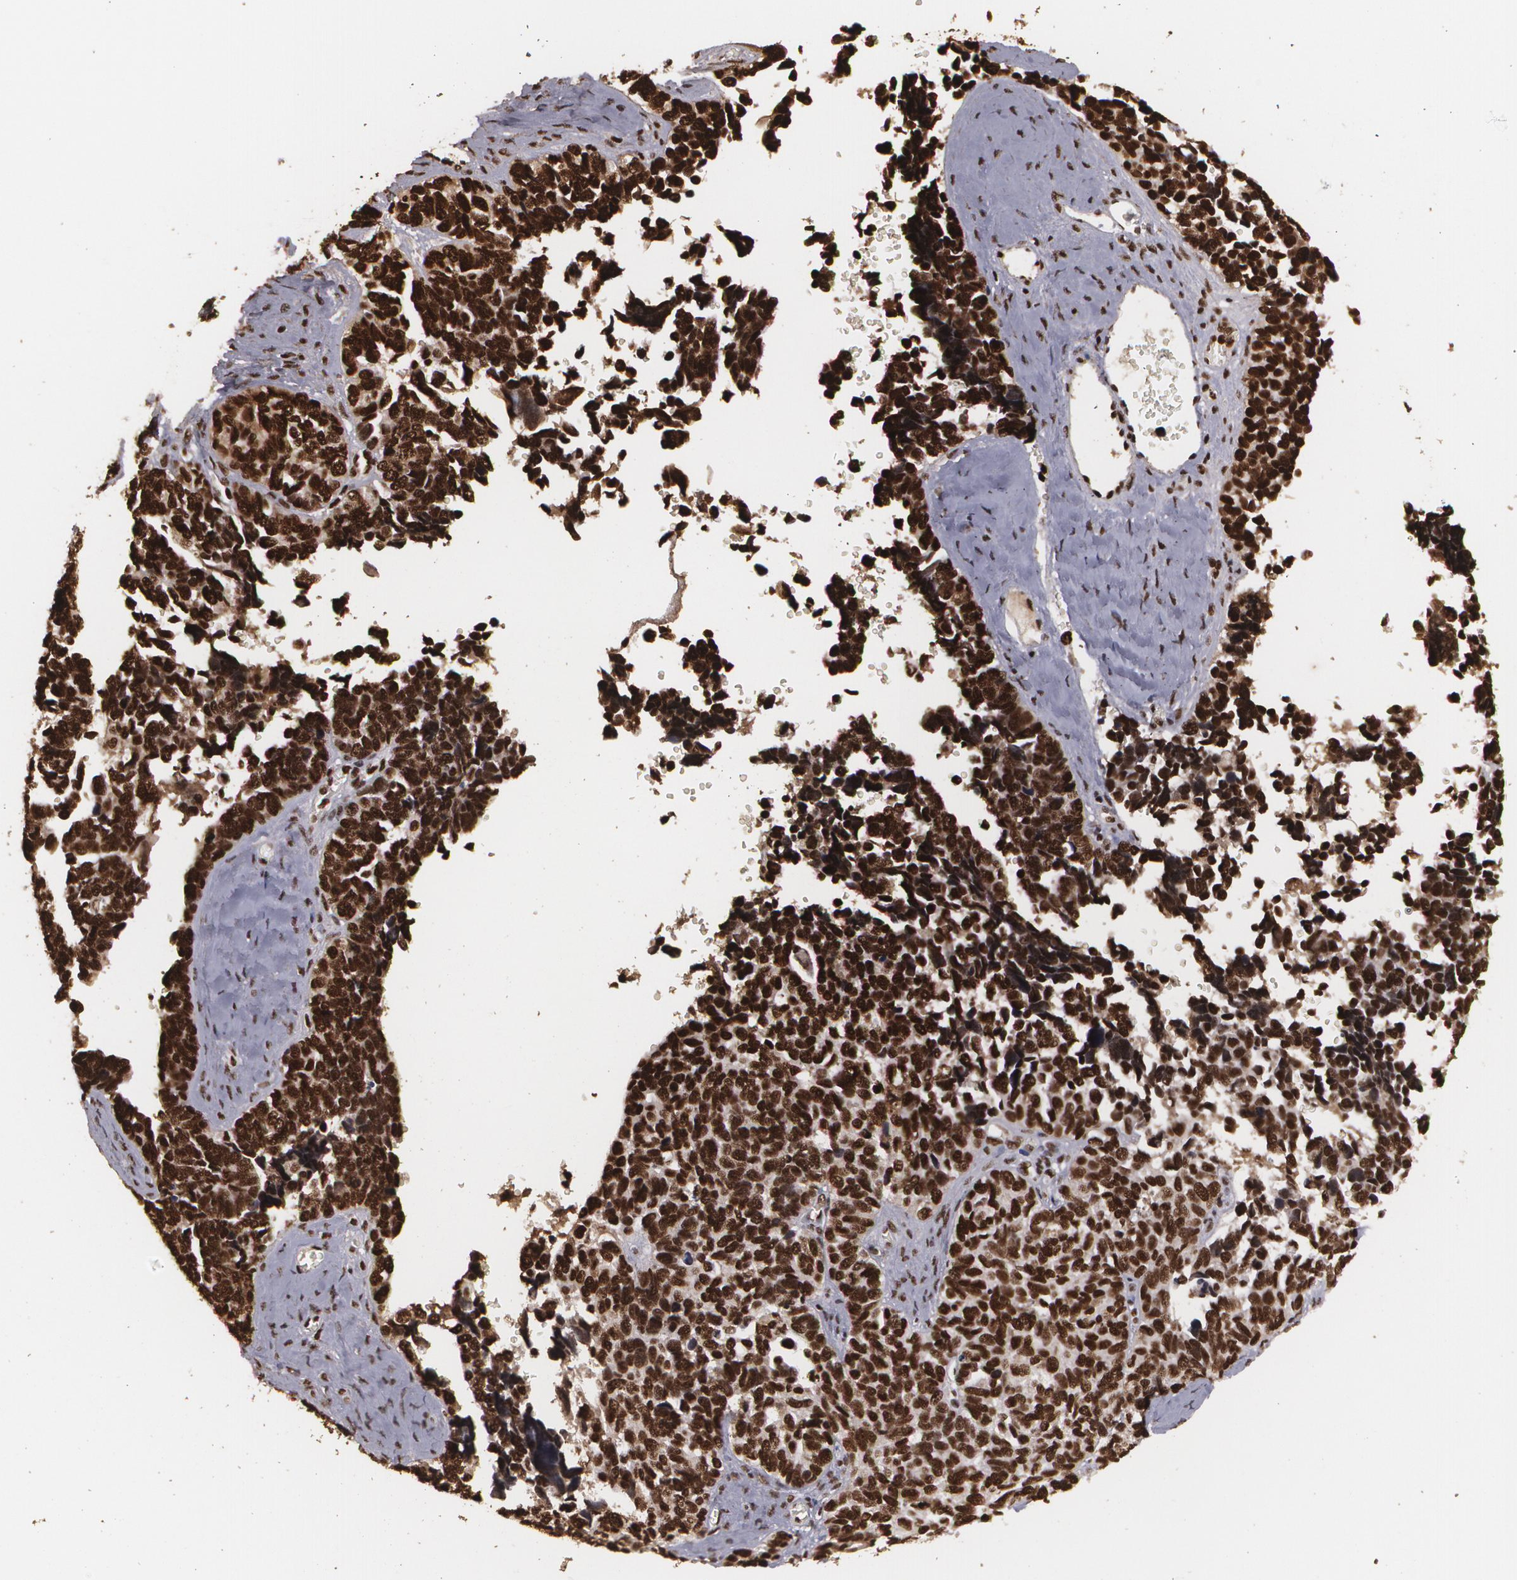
{"staining": {"intensity": "strong", "quantity": ">75%", "location": "nuclear"}, "tissue": "ovarian cancer", "cell_type": "Tumor cells", "image_type": "cancer", "snomed": [{"axis": "morphology", "description": "Cystadenocarcinoma, serous, NOS"}, {"axis": "topography", "description": "Ovary"}], "caption": "Protein expression analysis of human ovarian cancer (serous cystadenocarcinoma) reveals strong nuclear staining in approximately >75% of tumor cells. Using DAB (brown) and hematoxylin (blue) stains, captured at high magnification using brightfield microscopy.", "gene": "RCOR1", "patient": {"sex": "female", "age": 77}}